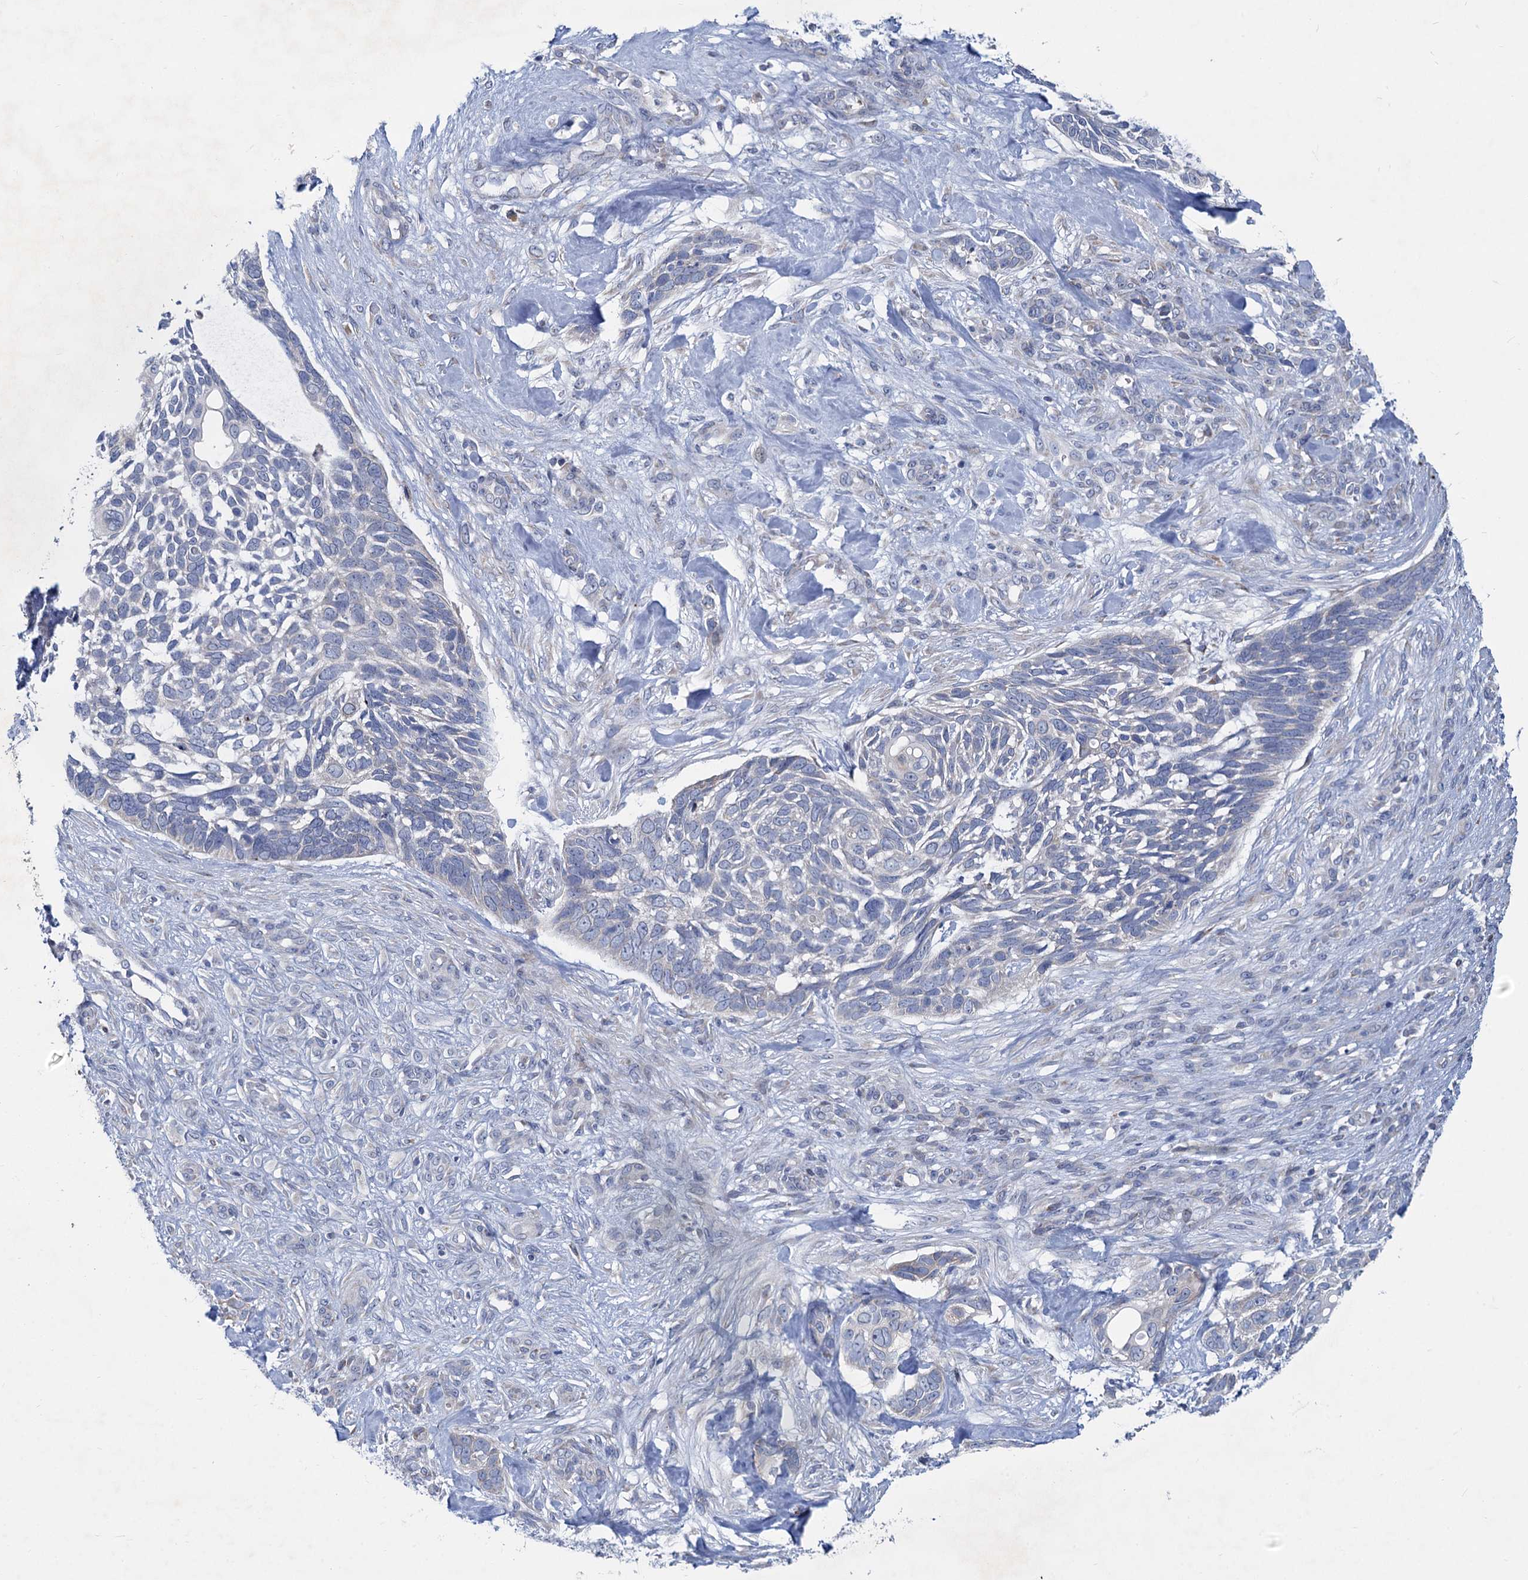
{"staining": {"intensity": "negative", "quantity": "none", "location": "none"}, "tissue": "skin cancer", "cell_type": "Tumor cells", "image_type": "cancer", "snomed": [{"axis": "morphology", "description": "Basal cell carcinoma"}, {"axis": "topography", "description": "Skin"}], "caption": "Tumor cells show no significant protein expression in skin cancer (basal cell carcinoma).", "gene": "PRSS35", "patient": {"sex": "male", "age": 88}}